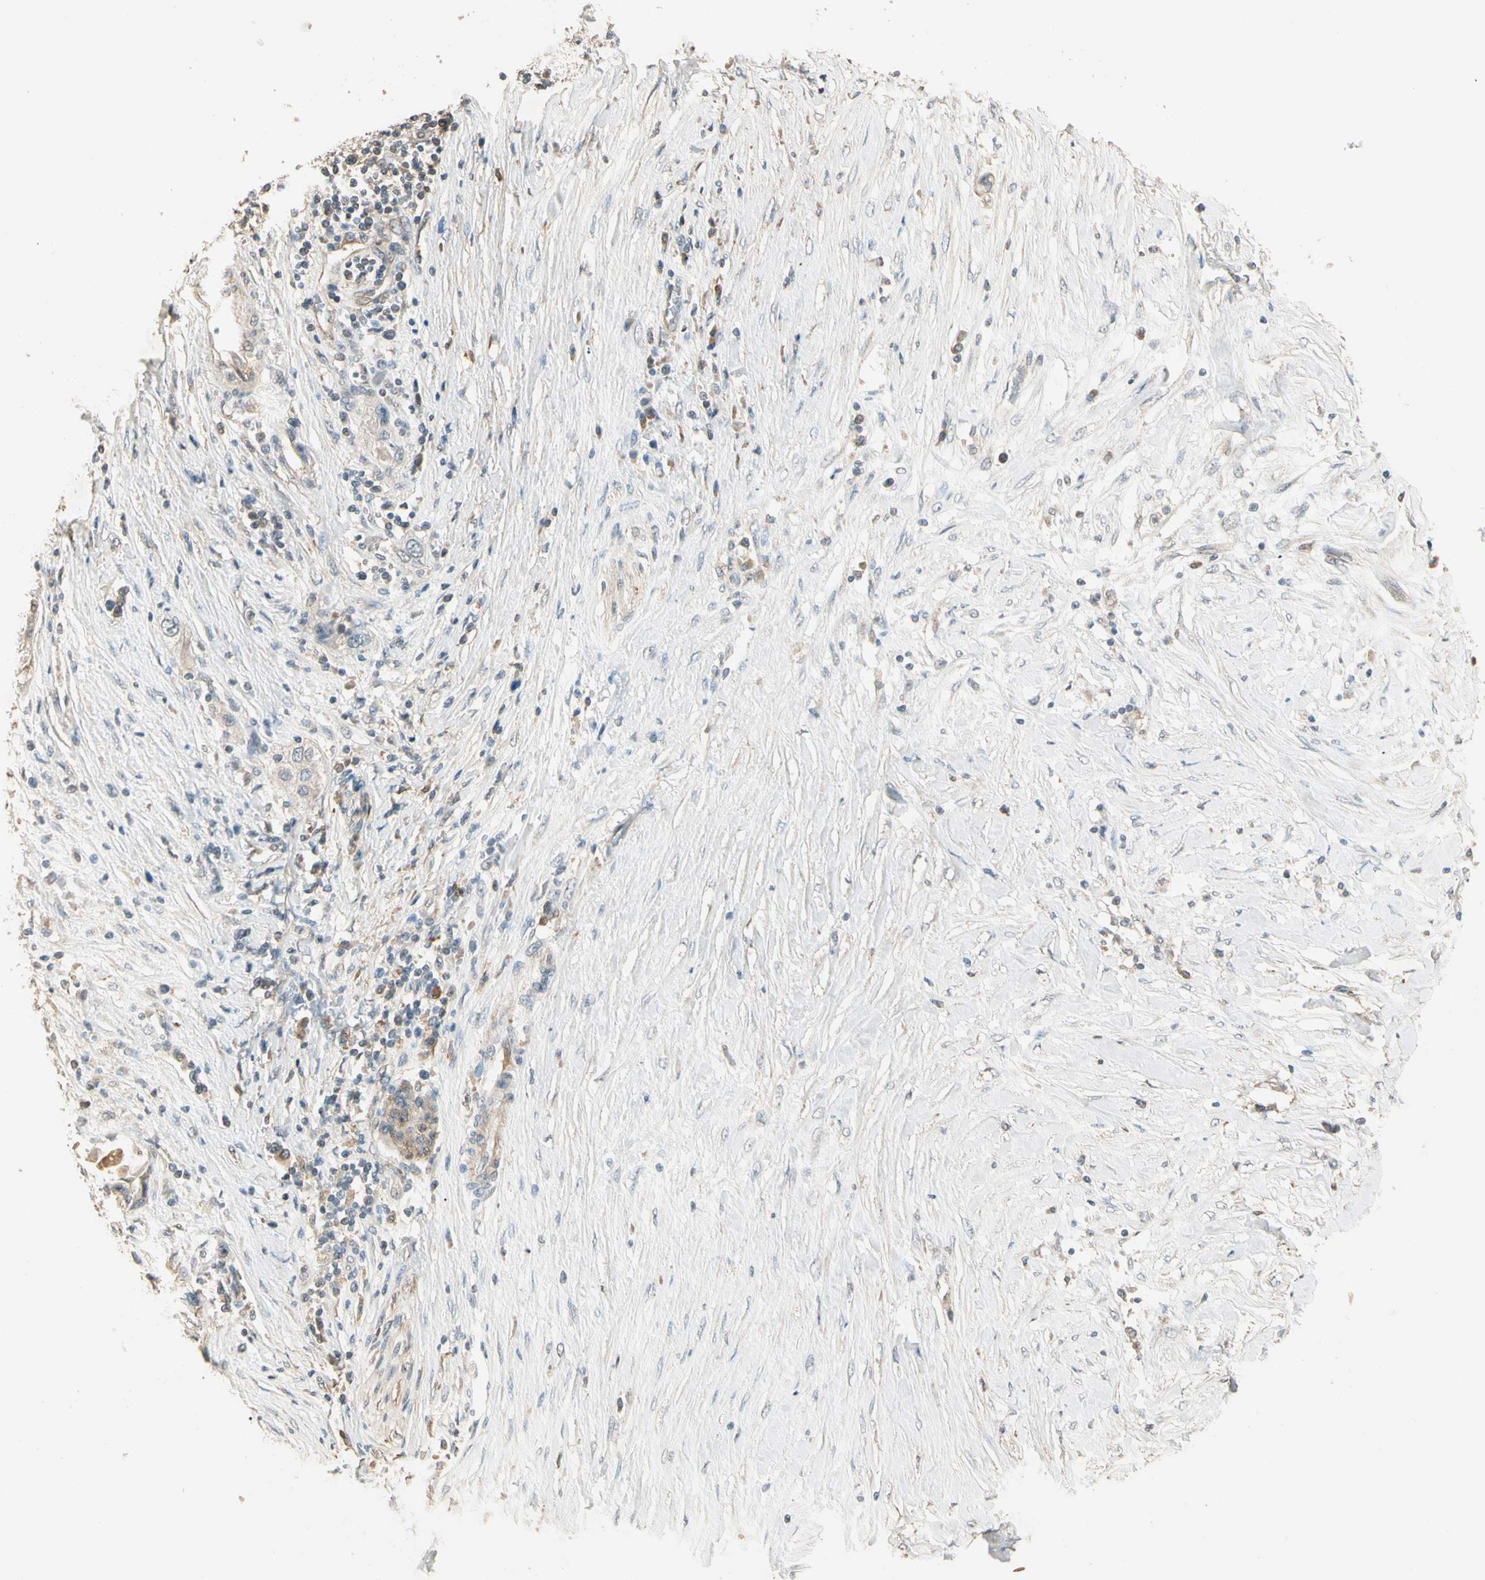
{"staining": {"intensity": "weak", "quantity": "<25%", "location": "cytoplasmic/membranous"}, "tissue": "pancreatic cancer", "cell_type": "Tumor cells", "image_type": "cancer", "snomed": [{"axis": "morphology", "description": "Adenocarcinoma, NOS"}, {"axis": "topography", "description": "Pancreas"}], "caption": "This is an immunohistochemistry (IHC) histopathology image of human pancreatic cancer. There is no staining in tumor cells.", "gene": "CDH6", "patient": {"sex": "female", "age": 70}}